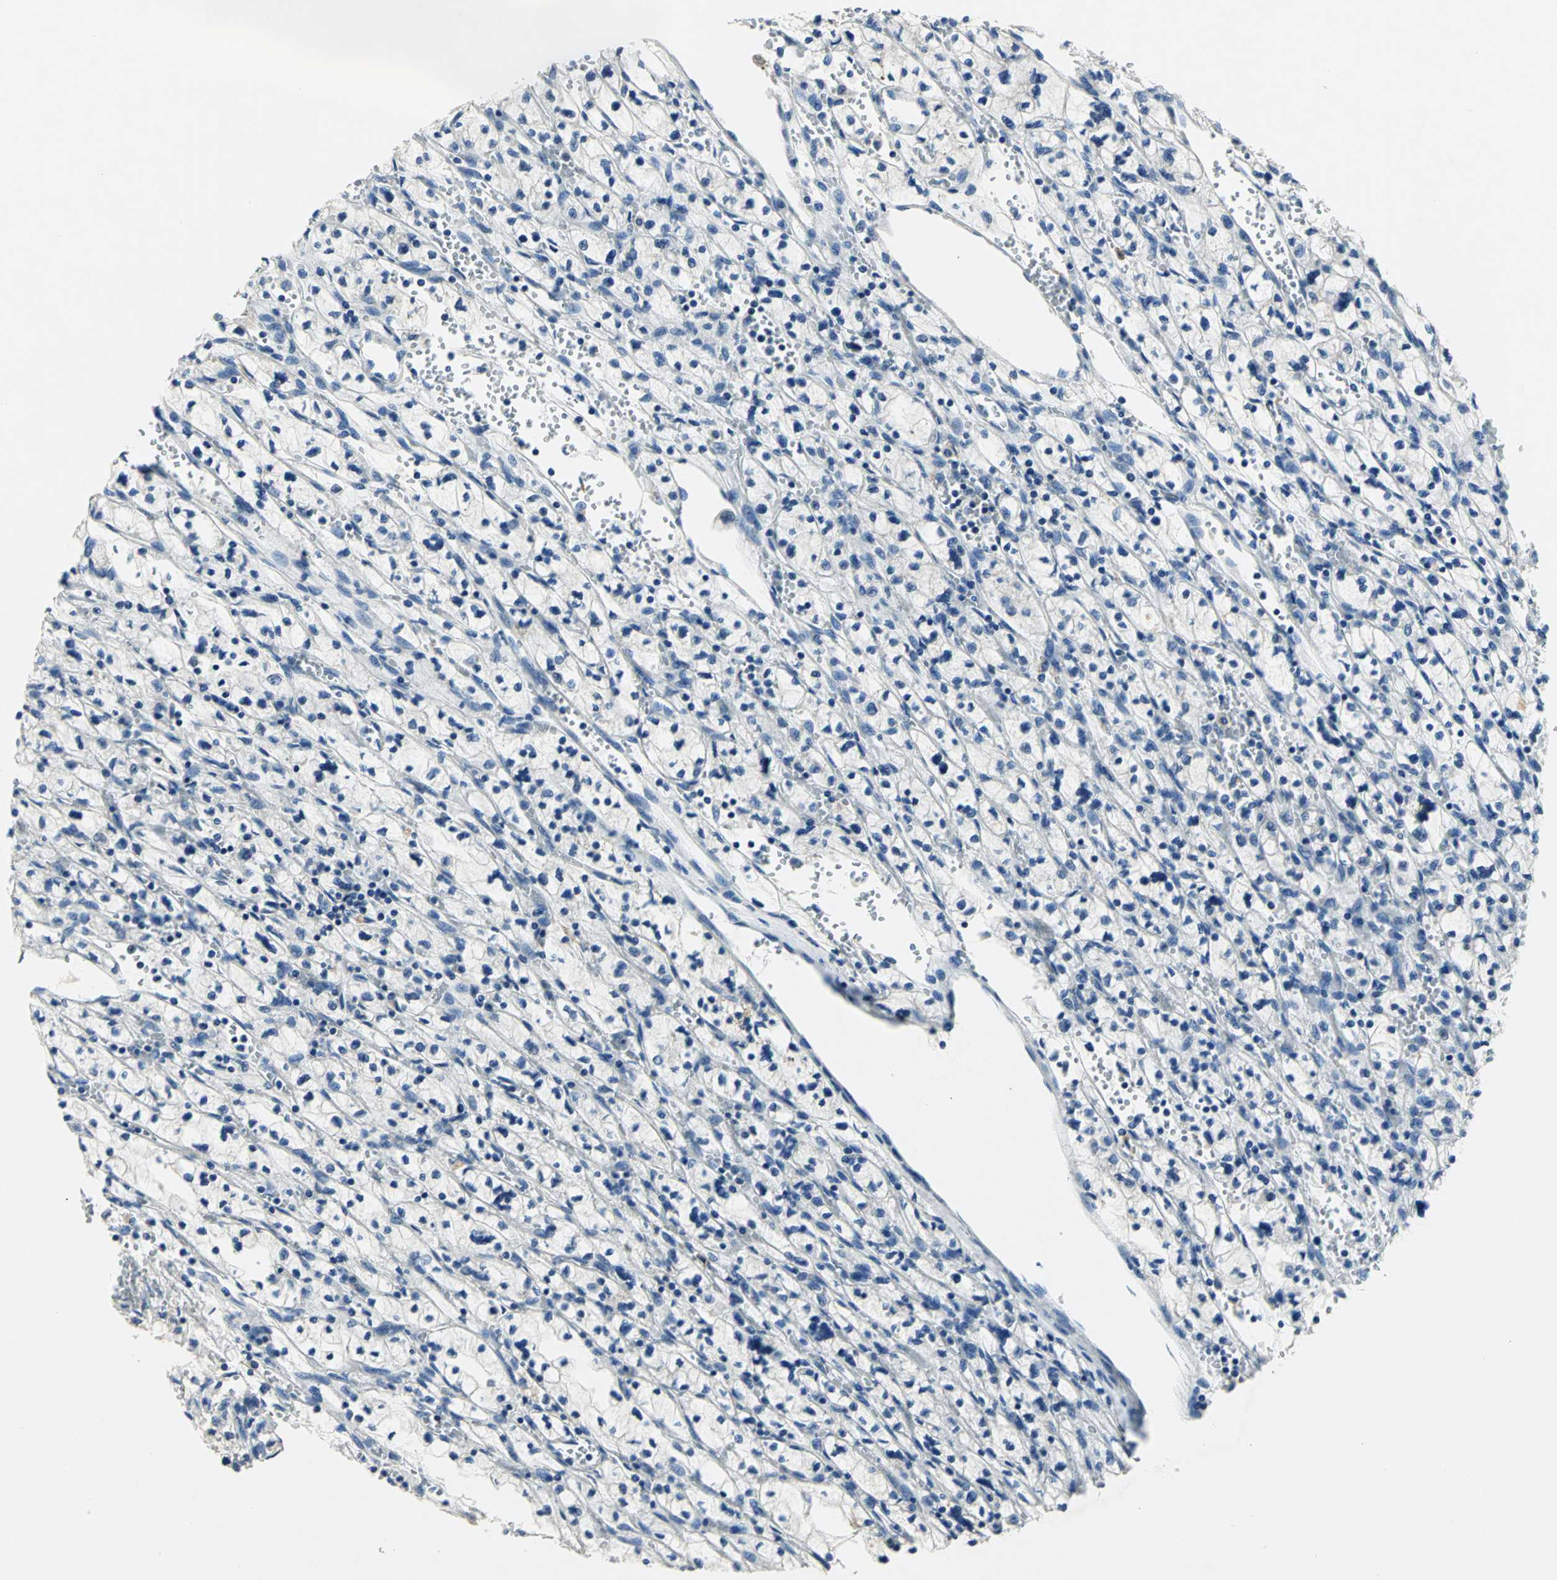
{"staining": {"intensity": "negative", "quantity": "none", "location": "none"}, "tissue": "renal cancer", "cell_type": "Tumor cells", "image_type": "cancer", "snomed": [{"axis": "morphology", "description": "Adenocarcinoma, NOS"}, {"axis": "topography", "description": "Kidney"}], "caption": "The histopathology image displays no significant expression in tumor cells of renal cancer.", "gene": "PPIA", "patient": {"sex": "female", "age": 83}}